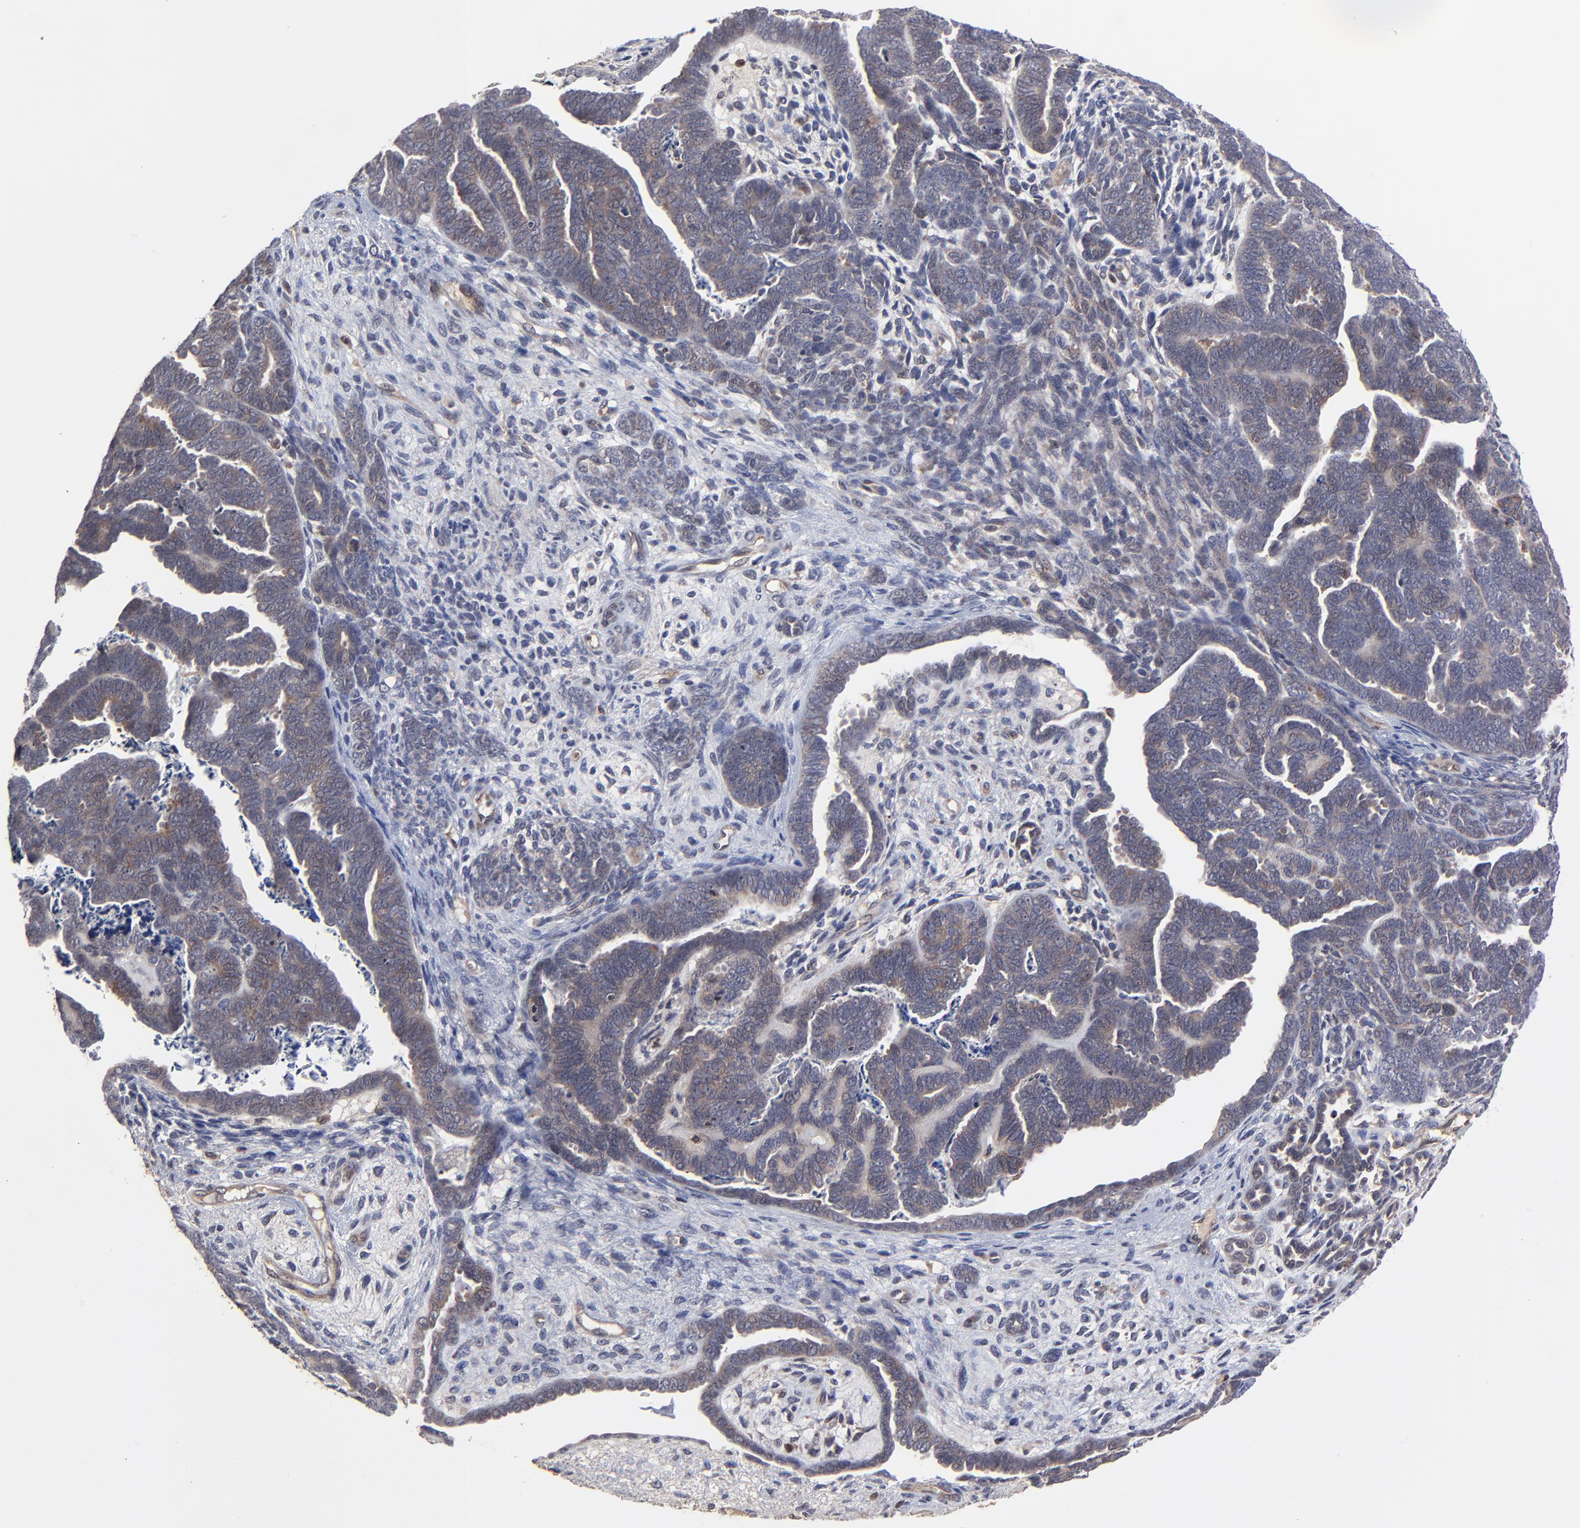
{"staining": {"intensity": "moderate", "quantity": "25%-75%", "location": "cytoplasmic/membranous"}, "tissue": "endometrial cancer", "cell_type": "Tumor cells", "image_type": "cancer", "snomed": [{"axis": "morphology", "description": "Neoplasm, malignant, NOS"}, {"axis": "topography", "description": "Endometrium"}], "caption": "Tumor cells display medium levels of moderate cytoplasmic/membranous positivity in approximately 25%-75% of cells in endometrial cancer.", "gene": "UBE2L6", "patient": {"sex": "female", "age": 74}}